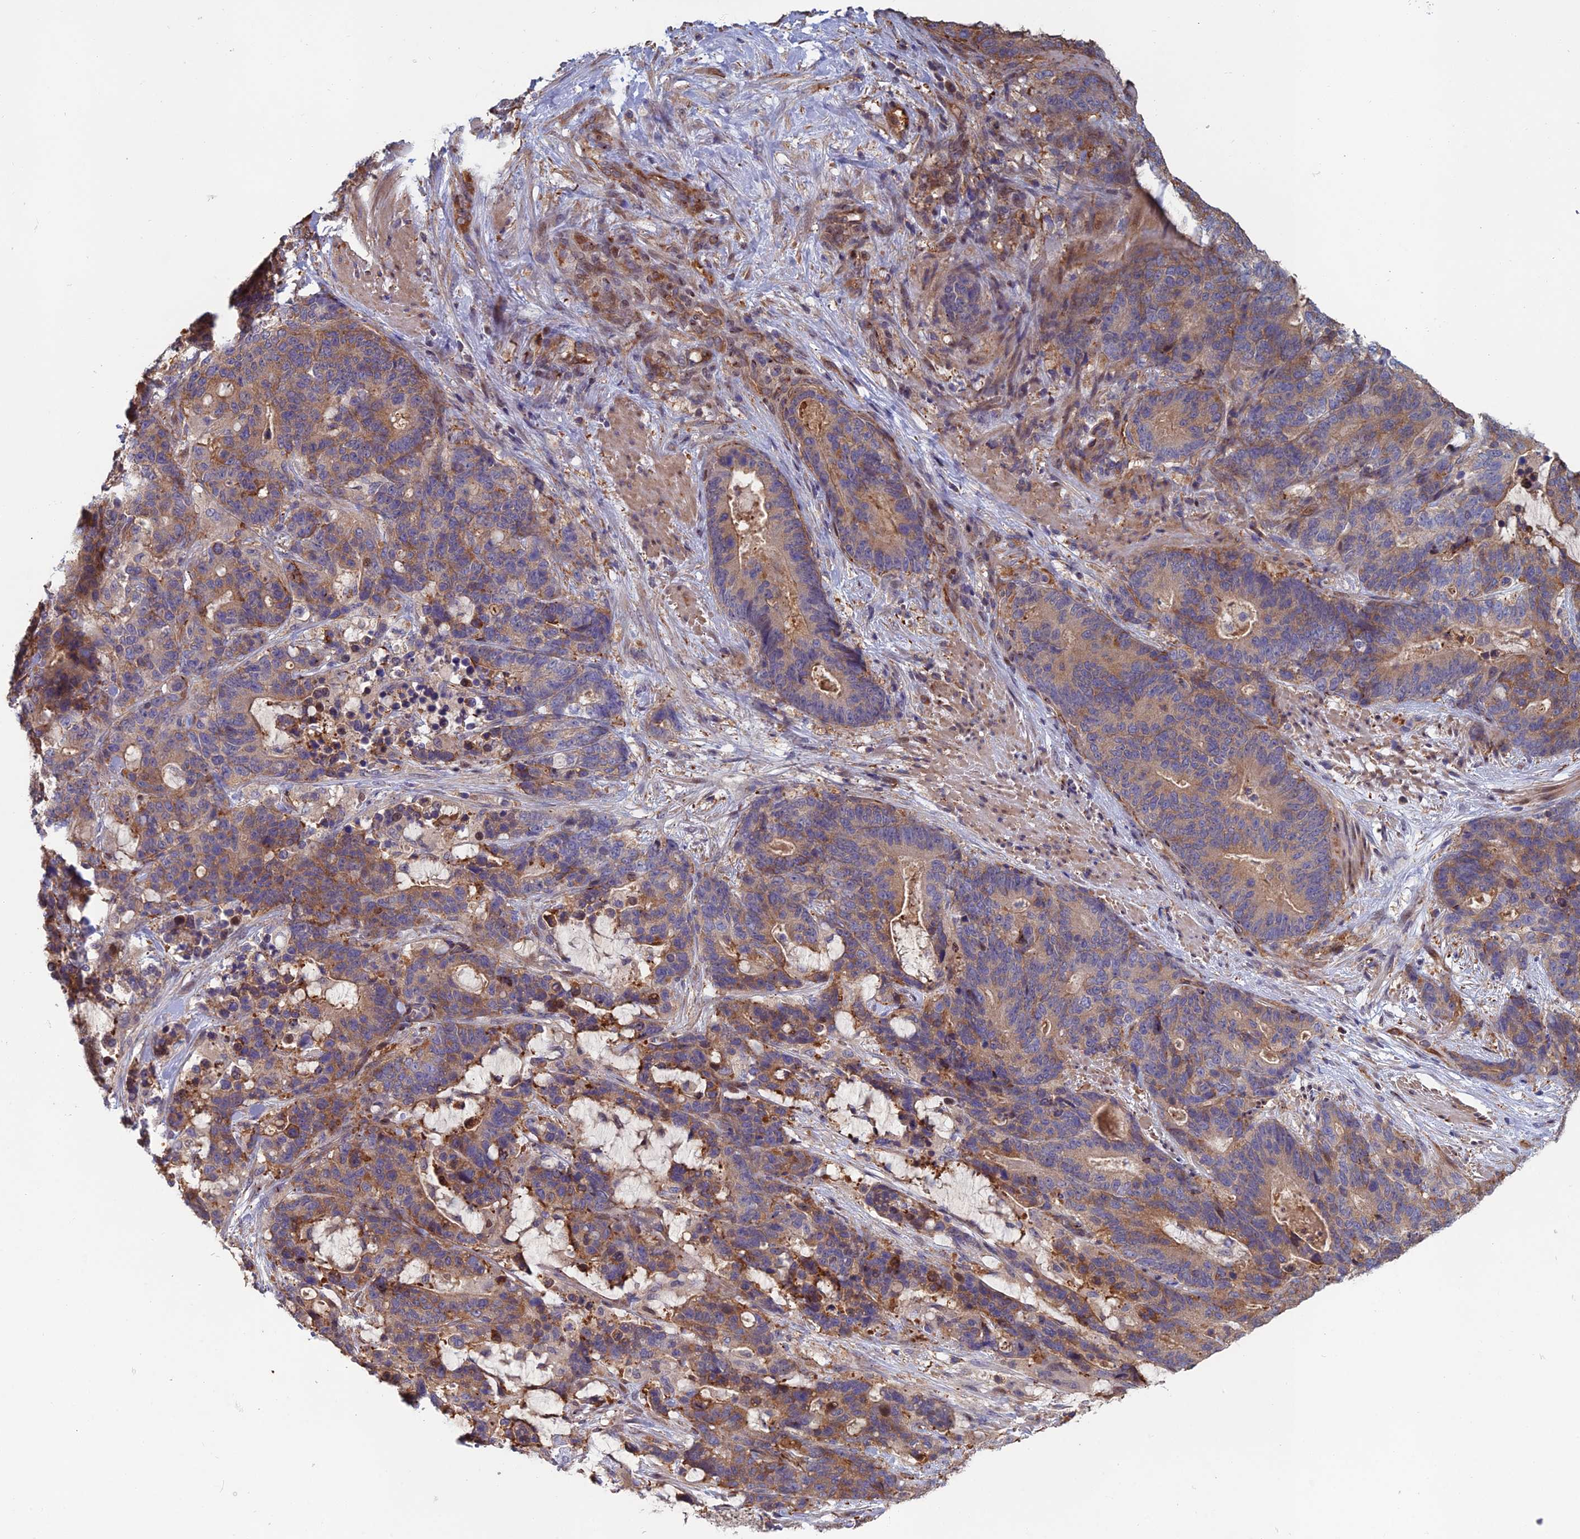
{"staining": {"intensity": "moderate", "quantity": ">75%", "location": "cytoplasmic/membranous"}, "tissue": "stomach cancer", "cell_type": "Tumor cells", "image_type": "cancer", "snomed": [{"axis": "morphology", "description": "Adenocarcinoma, NOS"}, {"axis": "topography", "description": "Stomach"}], "caption": "This micrograph shows IHC staining of human stomach adenocarcinoma, with medium moderate cytoplasmic/membranous expression in approximately >75% of tumor cells.", "gene": "C15orf62", "patient": {"sex": "female", "age": 76}}